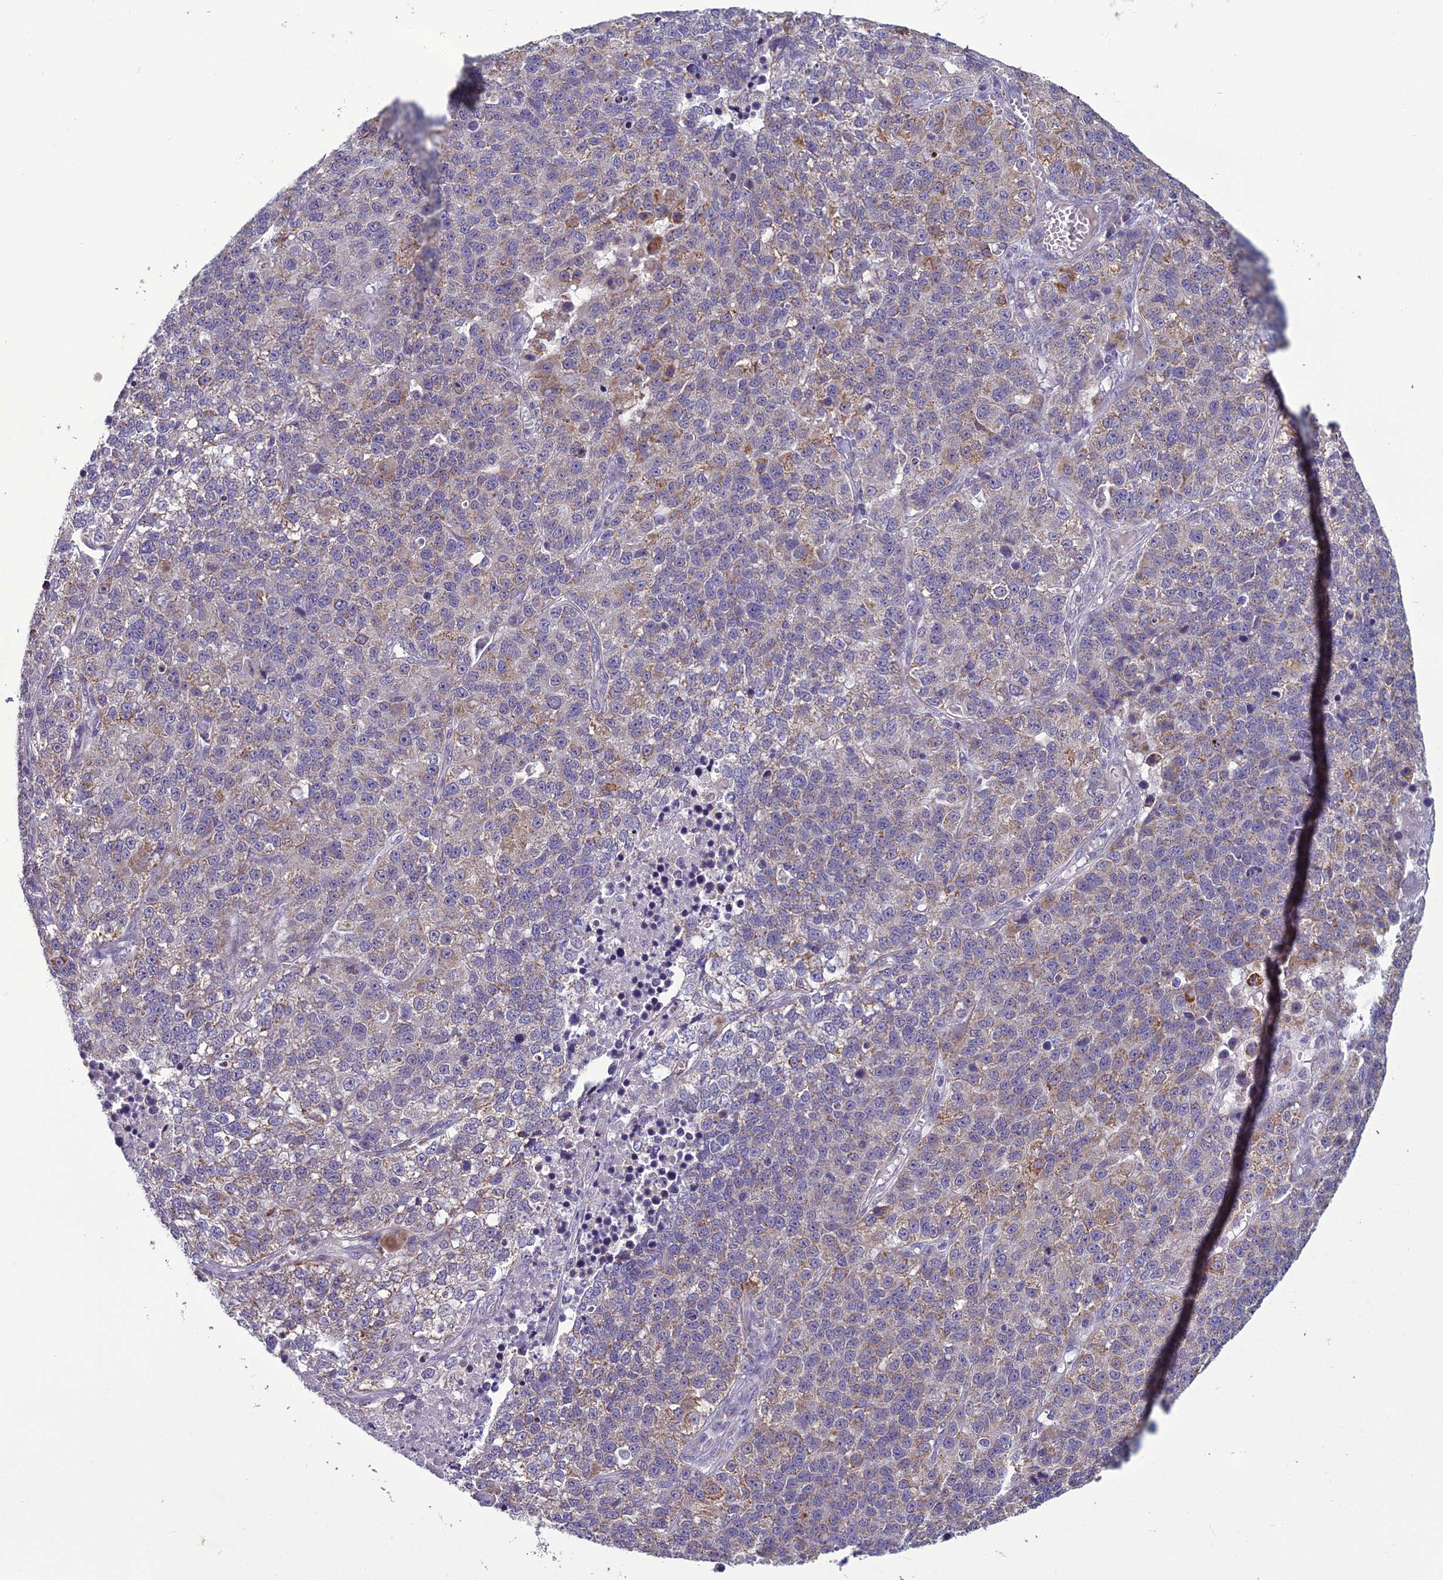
{"staining": {"intensity": "moderate", "quantity": "<25%", "location": "cytoplasmic/membranous"}, "tissue": "lung cancer", "cell_type": "Tumor cells", "image_type": "cancer", "snomed": [{"axis": "morphology", "description": "Adenocarcinoma, NOS"}, {"axis": "topography", "description": "Lung"}], "caption": "Immunohistochemistry (IHC) photomicrograph of lung cancer (adenocarcinoma) stained for a protein (brown), which reveals low levels of moderate cytoplasmic/membranous staining in about <25% of tumor cells.", "gene": "DUS2", "patient": {"sex": "male", "age": 49}}